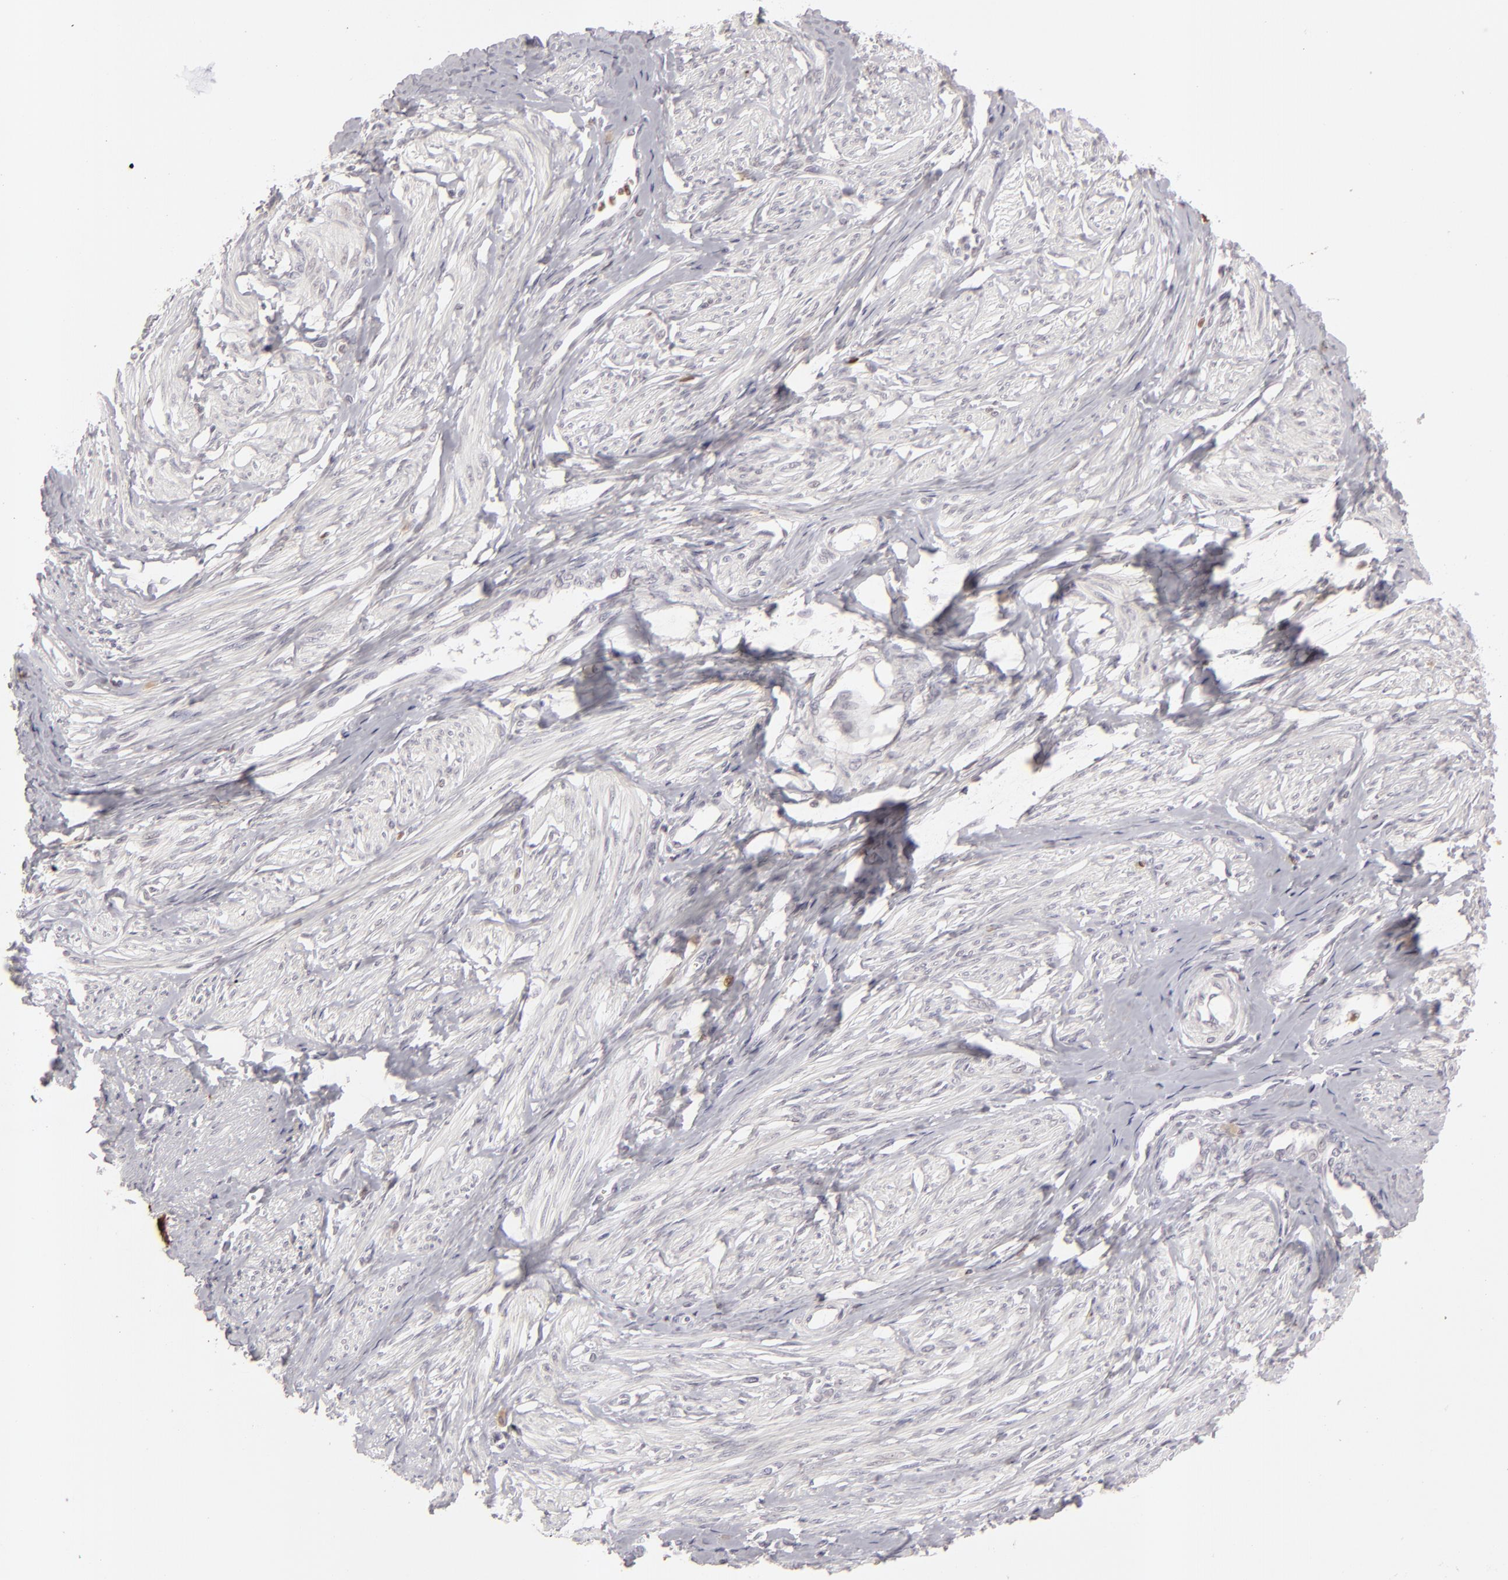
{"staining": {"intensity": "negative", "quantity": "none", "location": "none"}, "tissue": "smooth muscle", "cell_type": "Smooth muscle cells", "image_type": "normal", "snomed": [{"axis": "morphology", "description": "Normal tissue, NOS"}, {"axis": "topography", "description": "Smooth muscle"}, {"axis": "topography", "description": "Uterus"}], "caption": "Smooth muscle stained for a protein using immunohistochemistry (IHC) shows no expression smooth muscle cells.", "gene": "FEN1", "patient": {"sex": "female", "age": 39}}